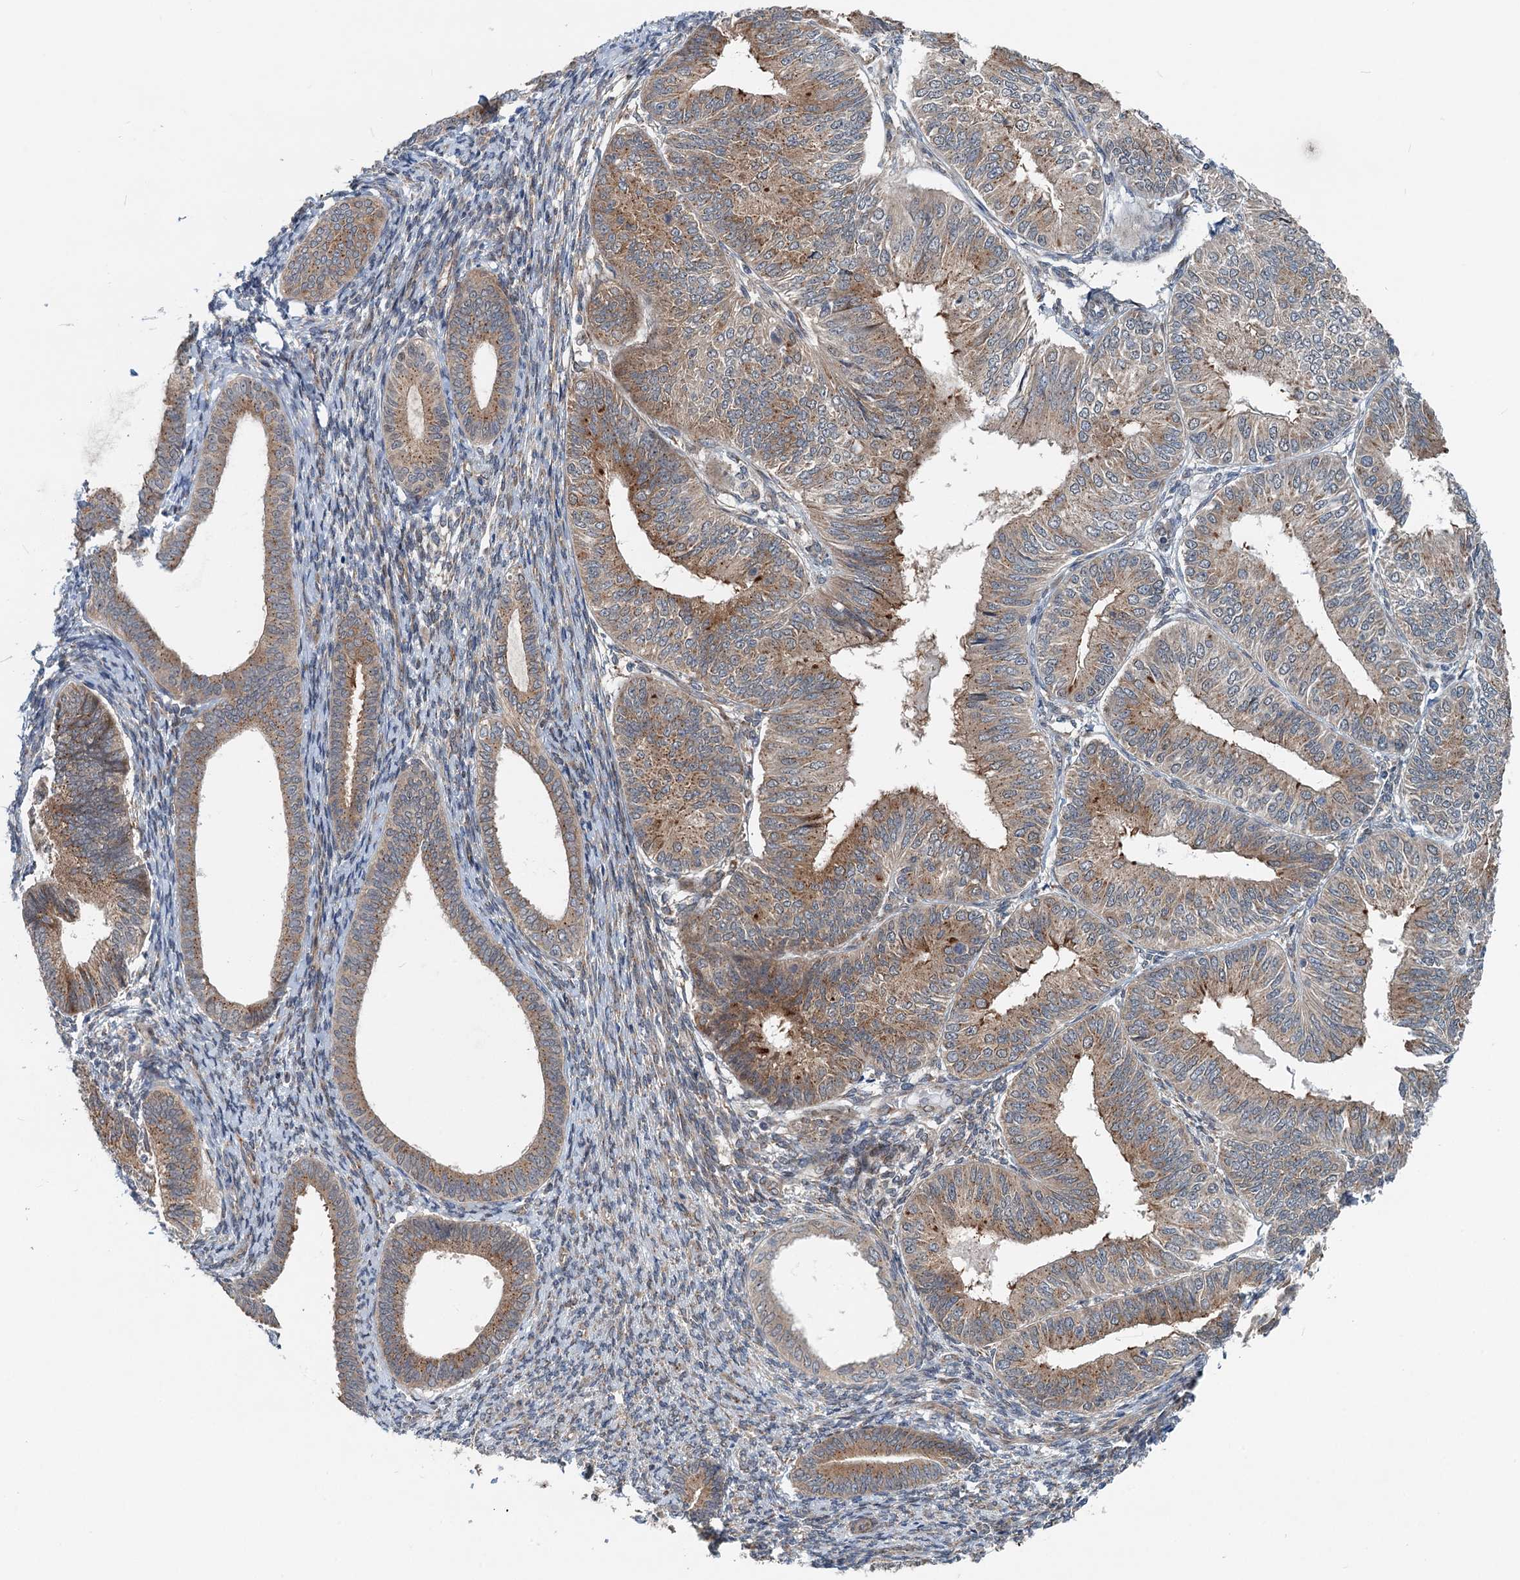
{"staining": {"intensity": "moderate", "quantity": "25%-75%", "location": "cytoplasmic/membranous"}, "tissue": "endometrial cancer", "cell_type": "Tumor cells", "image_type": "cancer", "snomed": [{"axis": "morphology", "description": "Adenocarcinoma, NOS"}, {"axis": "topography", "description": "Endometrium"}], "caption": "Immunohistochemistry of human endometrial adenocarcinoma displays medium levels of moderate cytoplasmic/membranous staining in approximately 25%-75% of tumor cells.", "gene": "DYNC2I2", "patient": {"sex": "female", "age": 58}}